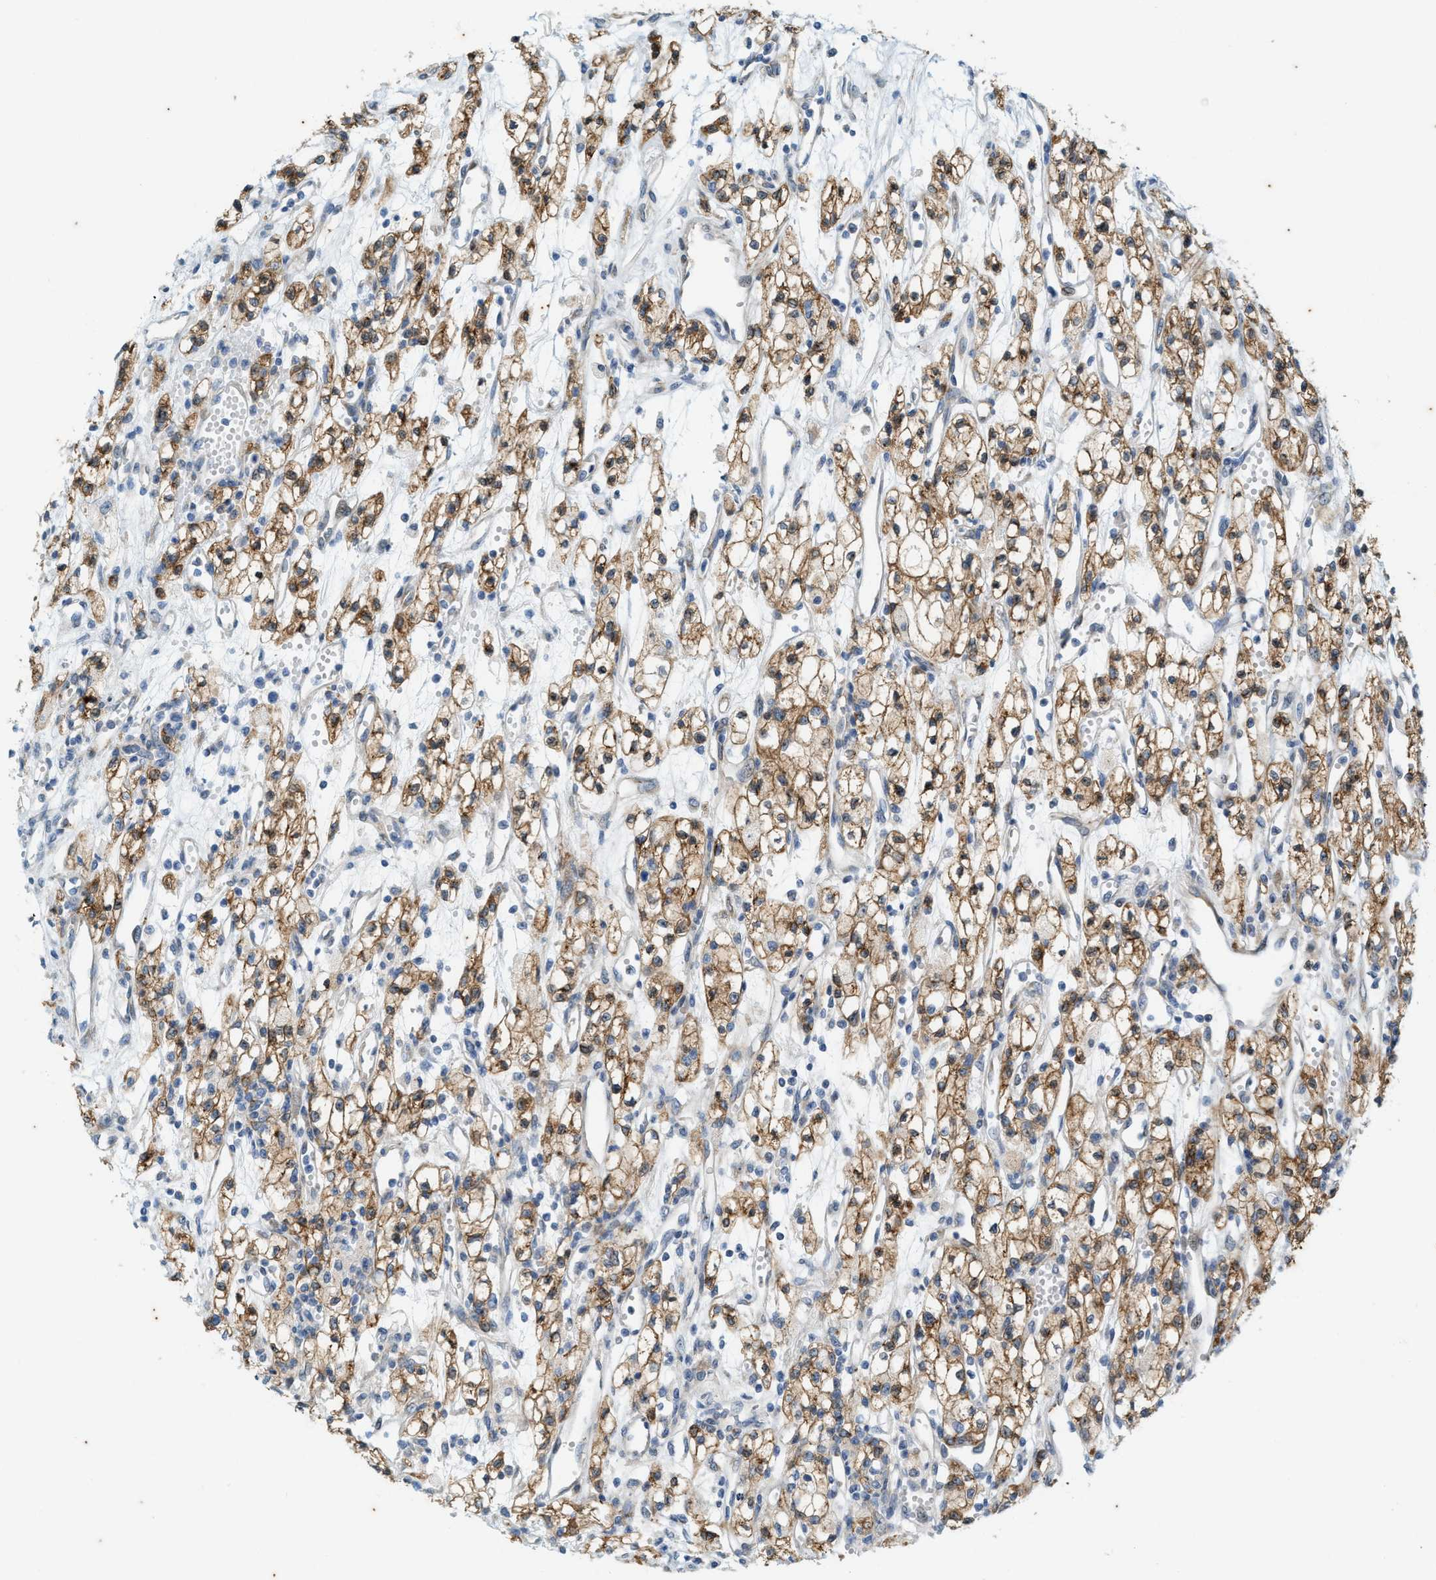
{"staining": {"intensity": "moderate", "quantity": ">75%", "location": "cytoplasmic/membranous"}, "tissue": "renal cancer", "cell_type": "Tumor cells", "image_type": "cancer", "snomed": [{"axis": "morphology", "description": "Adenocarcinoma, NOS"}, {"axis": "topography", "description": "Kidney"}], "caption": "Moderate cytoplasmic/membranous staining is present in about >75% of tumor cells in renal cancer (adenocarcinoma).", "gene": "CHPF2", "patient": {"sex": "male", "age": 59}}